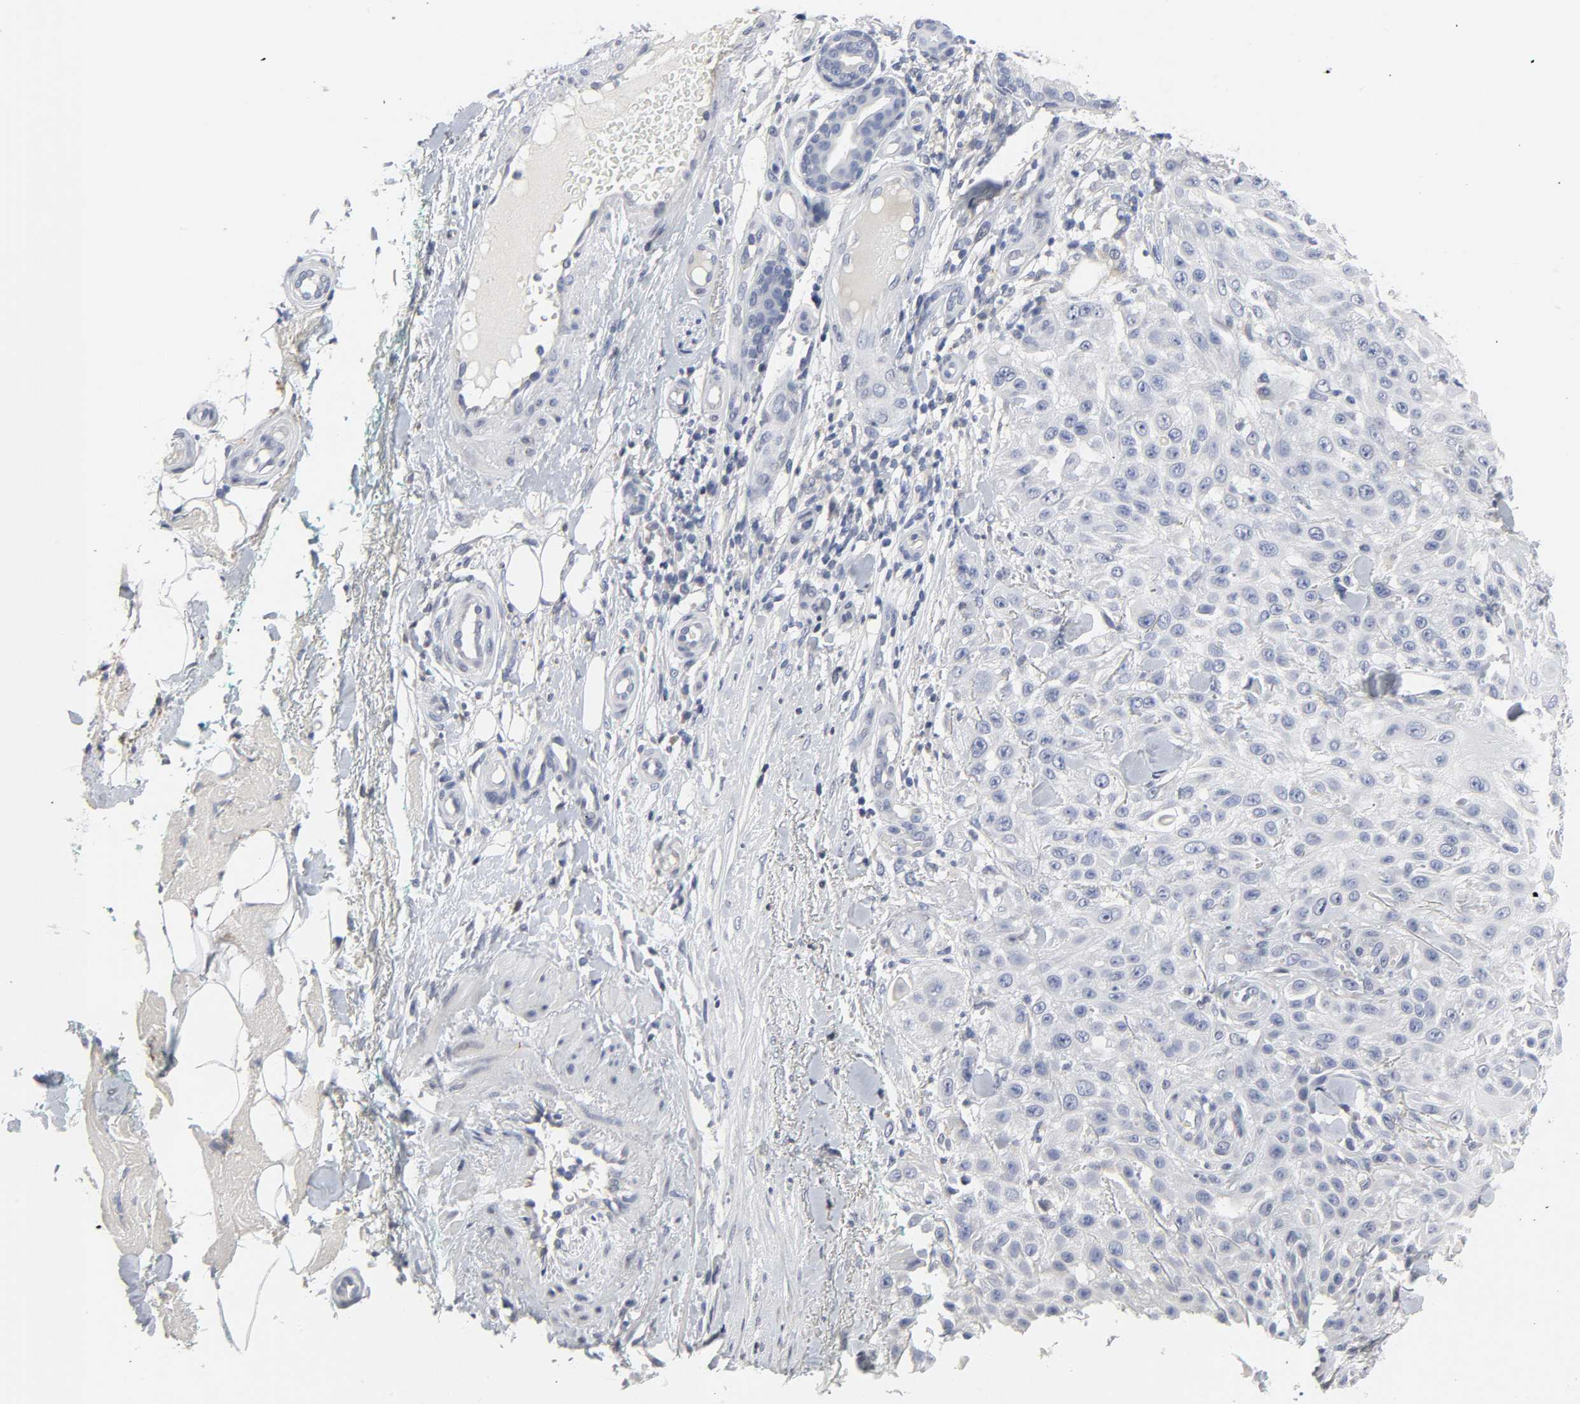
{"staining": {"intensity": "negative", "quantity": "none", "location": "none"}, "tissue": "skin cancer", "cell_type": "Tumor cells", "image_type": "cancer", "snomed": [{"axis": "morphology", "description": "Squamous cell carcinoma, NOS"}, {"axis": "topography", "description": "Skin"}], "caption": "Immunohistochemistry (IHC) micrograph of neoplastic tissue: human squamous cell carcinoma (skin) stained with DAB (3,3'-diaminobenzidine) demonstrates no significant protein staining in tumor cells.", "gene": "SALL2", "patient": {"sex": "female", "age": 42}}